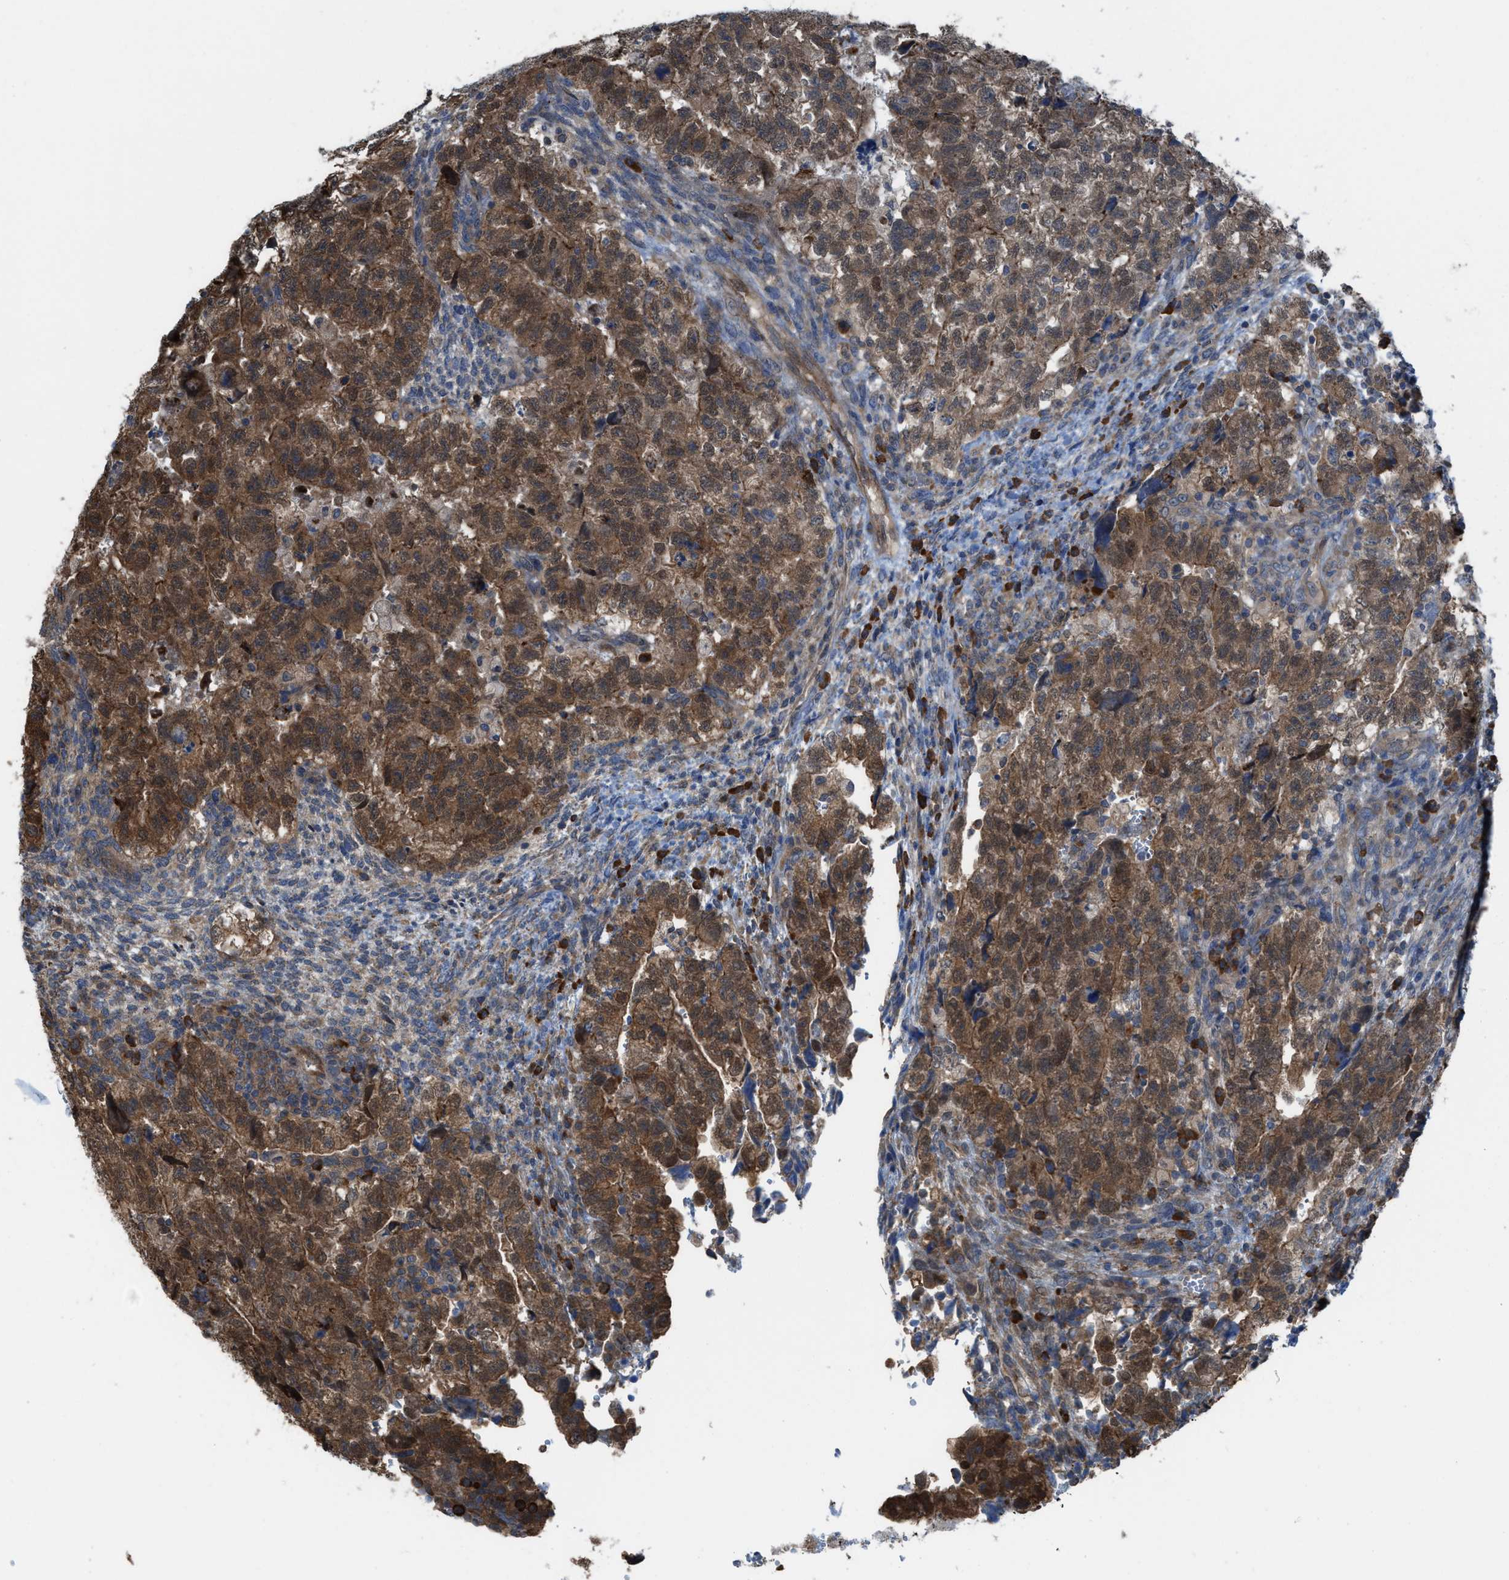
{"staining": {"intensity": "moderate", "quantity": ">75%", "location": "cytoplasmic/membranous"}, "tissue": "testis cancer", "cell_type": "Tumor cells", "image_type": "cancer", "snomed": [{"axis": "morphology", "description": "Carcinoma, Embryonal, NOS"}, {"axis": "topography", "description": "Testis"}], "caption": "Protein staining of testis embryonal carcinoma tissue exhibits moderate cytoplasmic/membranous staining in approximately >75% of tumor cells. The protein is stained brown, and the nuclei are stained in blue (DAB IHC with brightfield microscopy, high magnification).", "gene": "PLAA", "patient": {"sex": "male", "age": 36}}